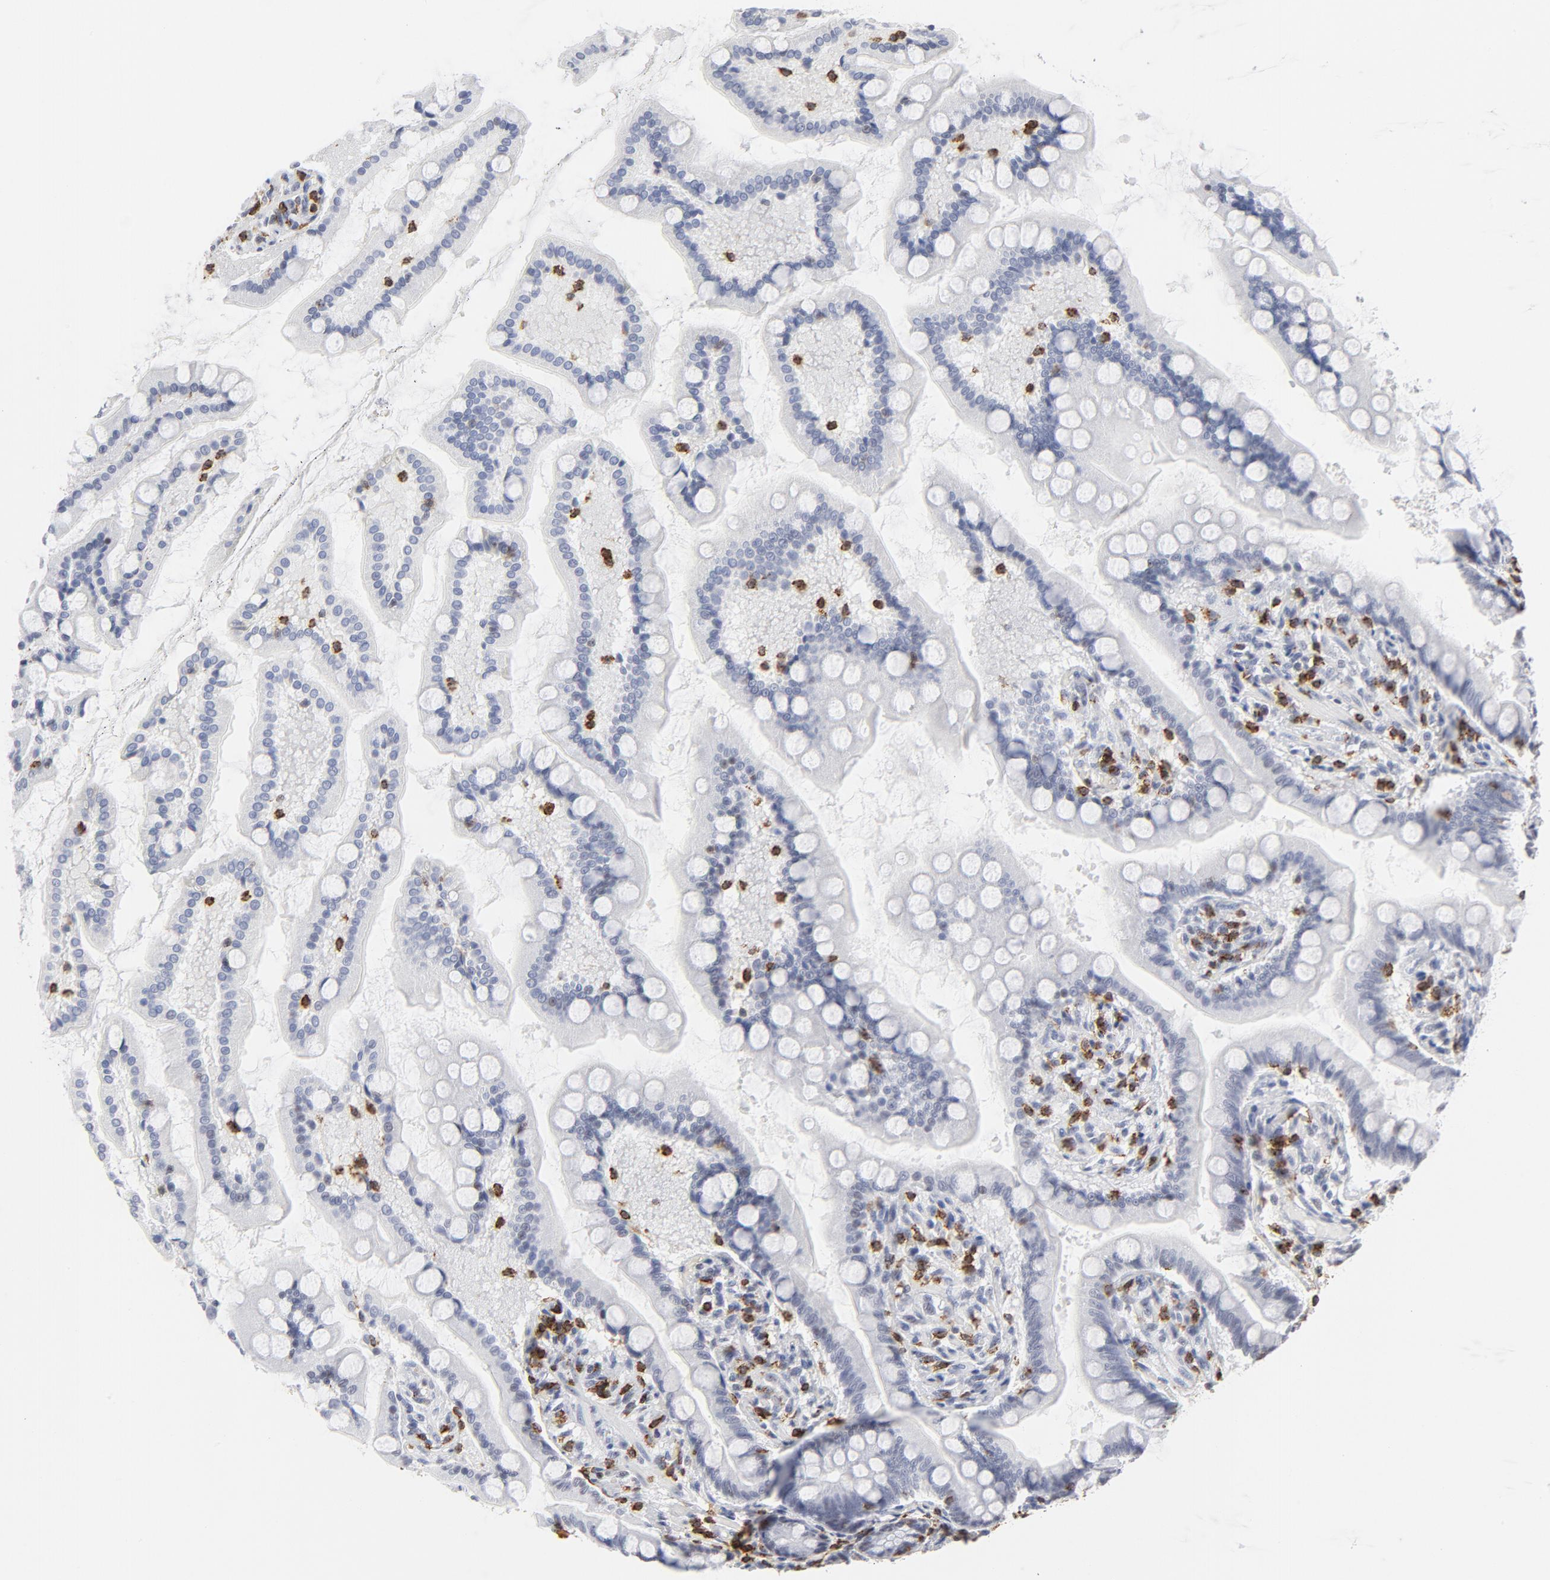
{"staining": {"intensity": "negative", "quantity": "none", "location": "none"}, "tissue": "small intestine", "cell_type": "Glandular cells", "image_type": "normal", "snomed": [{"axis": "morphology", "description": "Normal tissue, NOS"}, {"axis": "topography", "description": "Small intestine"}], "caption": "Immunohistochemistry histopathology image of normal small intestine: human small intestine stained with DAB (3,3'-diaminobenzidine) reveals no significant protein positivity in glandular cells.", "gene": "CD2", "patient": {"sex": "male", "age": 41}}